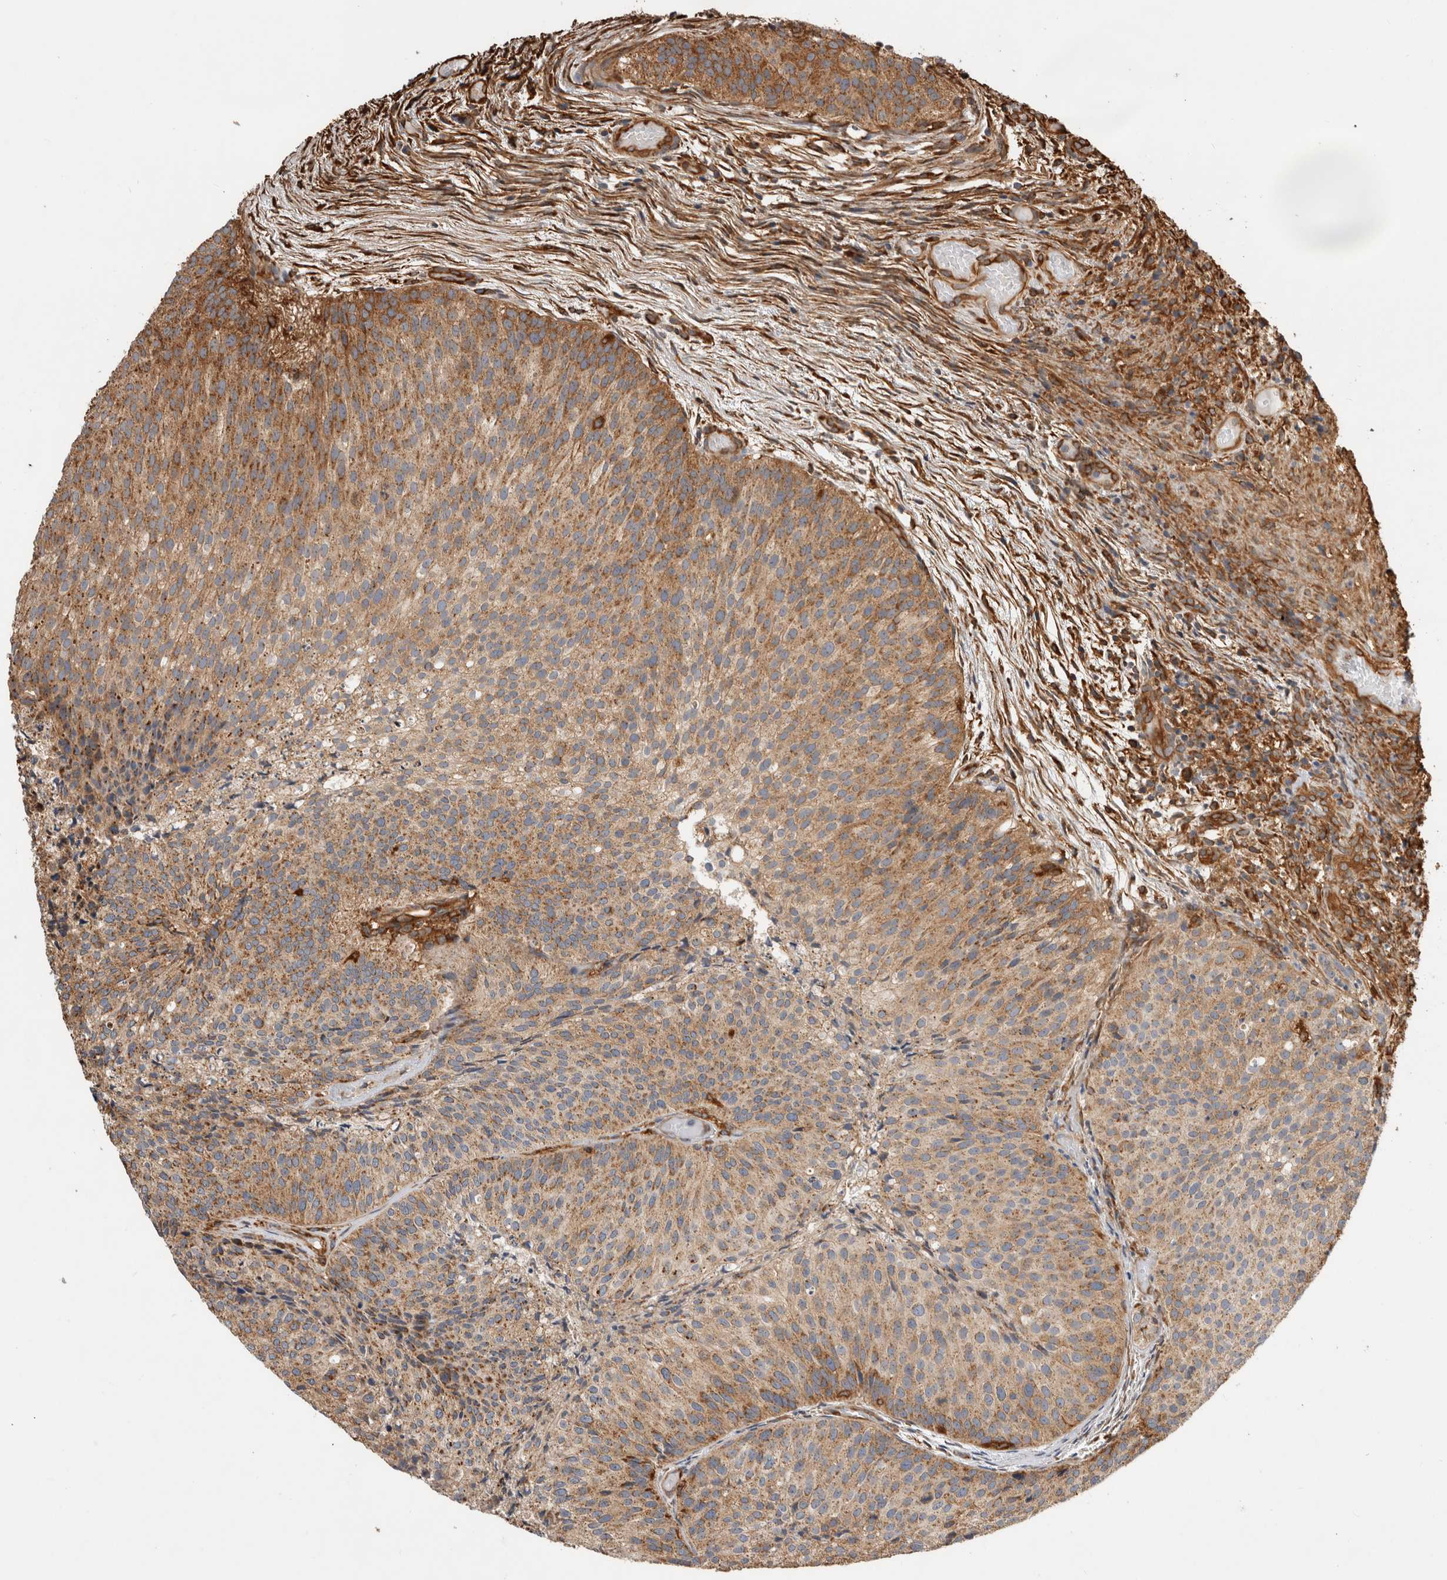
{"staining": {"intensity": "moderate", "quantity": ">75%", "location": "cytoplasmic/membranous"}, "tissue": "urothelial cancer", "cell_type": "Tumor cells", "image_type": "cancer", "snomed": [{"axis": "morphology", "description": "Urothelial carcinoma, Low grade"}, {"axis": "topography", "description": "Urinary bladder"}], "caption": "This is a histology image of IHC staining of urothelial cancer, which shows moderate staining in the cytoplasmic/membranous of tumor cells.", "gene": "ZNF397", "patient": {"sex": "male", "age": 86}}